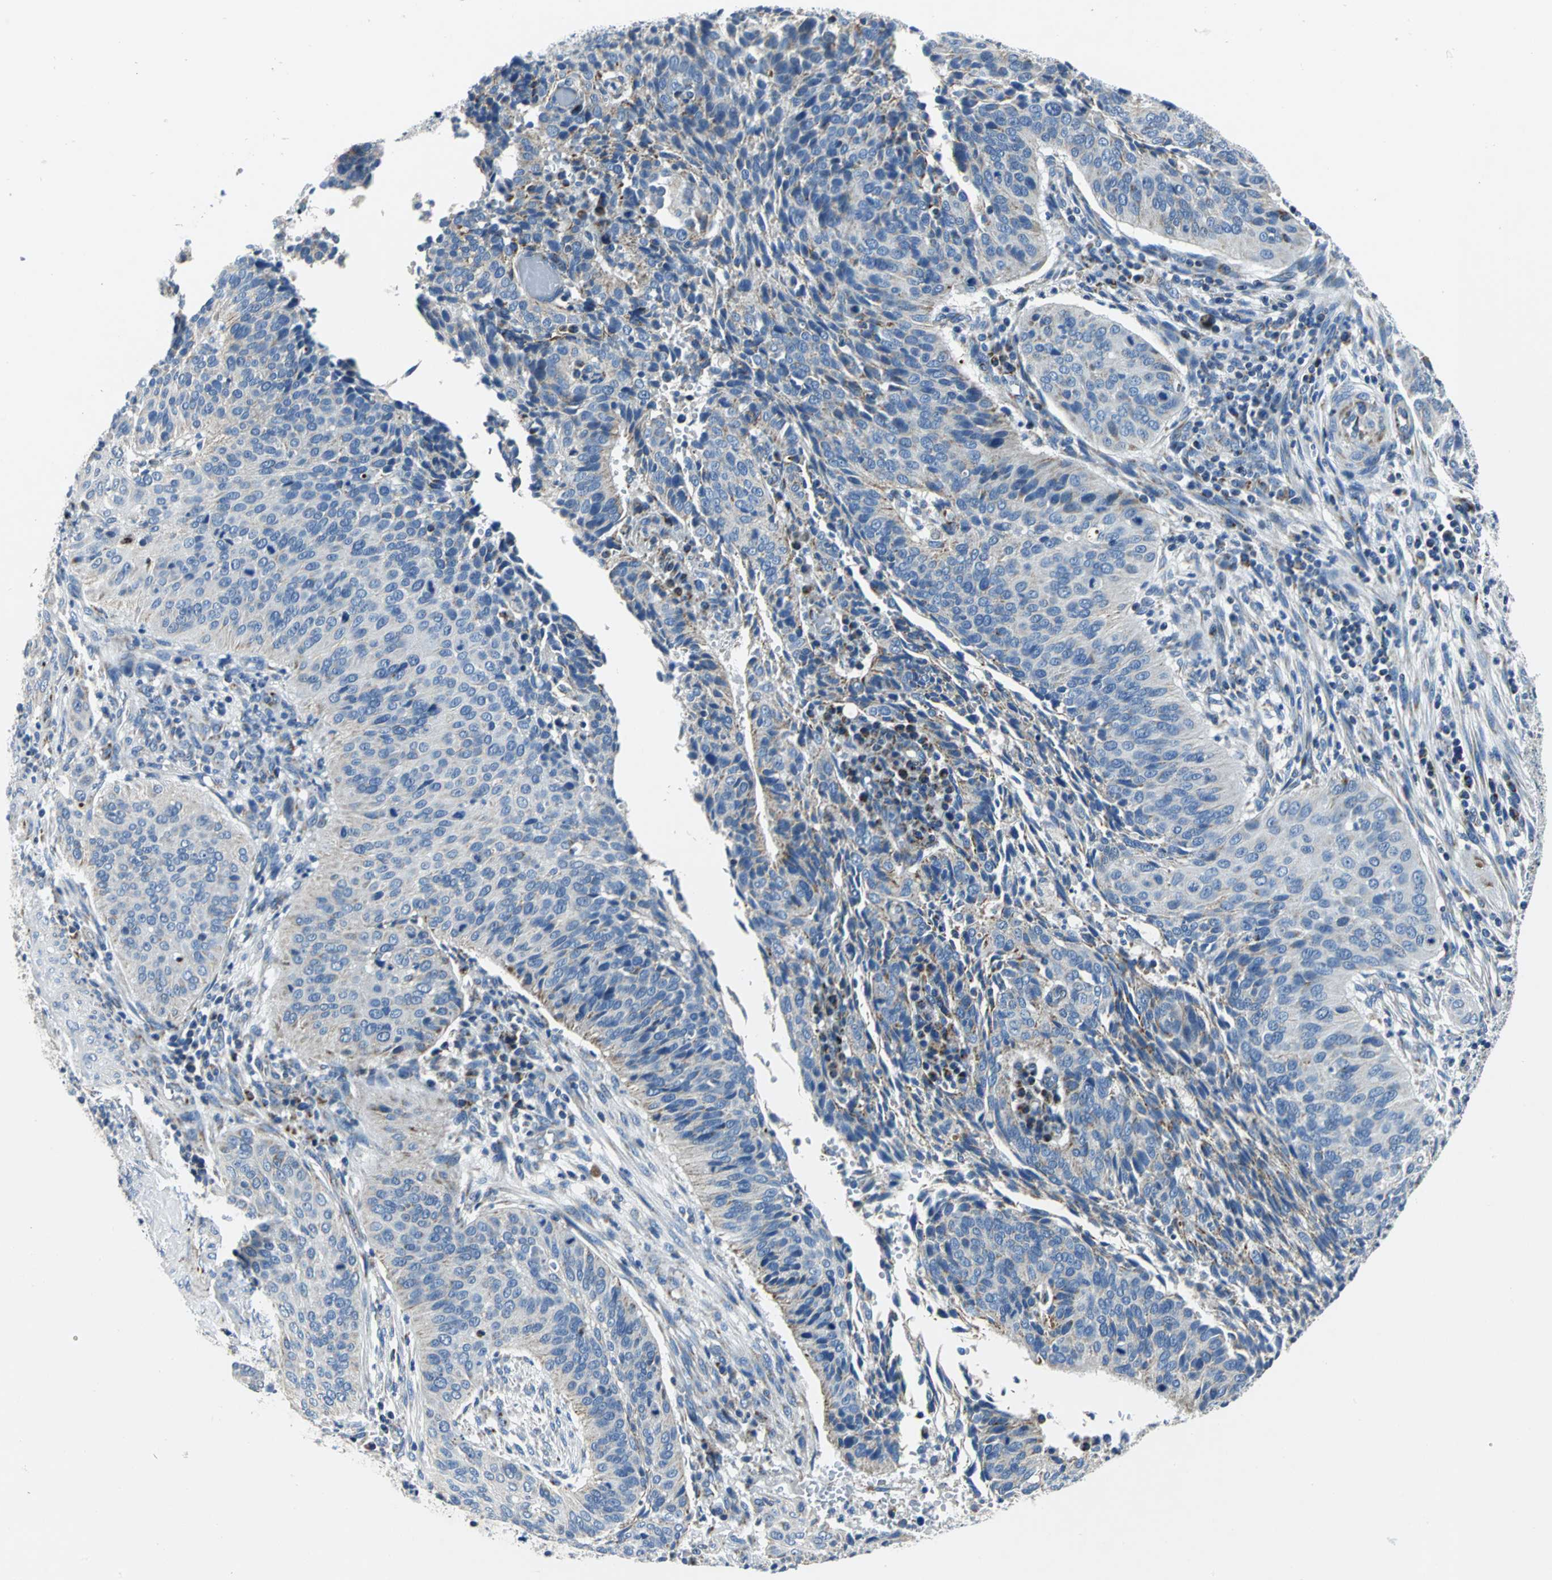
{"staining": {"intensity": "weak", "quantity": "<25%", "location": "cytoplasmic/membranous"}, "tissue": "cervical cancer", "cell_type": "Tumor cells", "image_type": "cancer", "snomed": [{"axis": "morphology", "description": "Squamous cell carcinoma, NOS"}, {"axis": "topography", "description": "Cervix"}], "caption": "Image shows no protein positivity in tumor cells of squamous cell carcinoma (cervical) tissue.", "gene": "IFI6", "patient": {"sex": "female", "age": 39}}